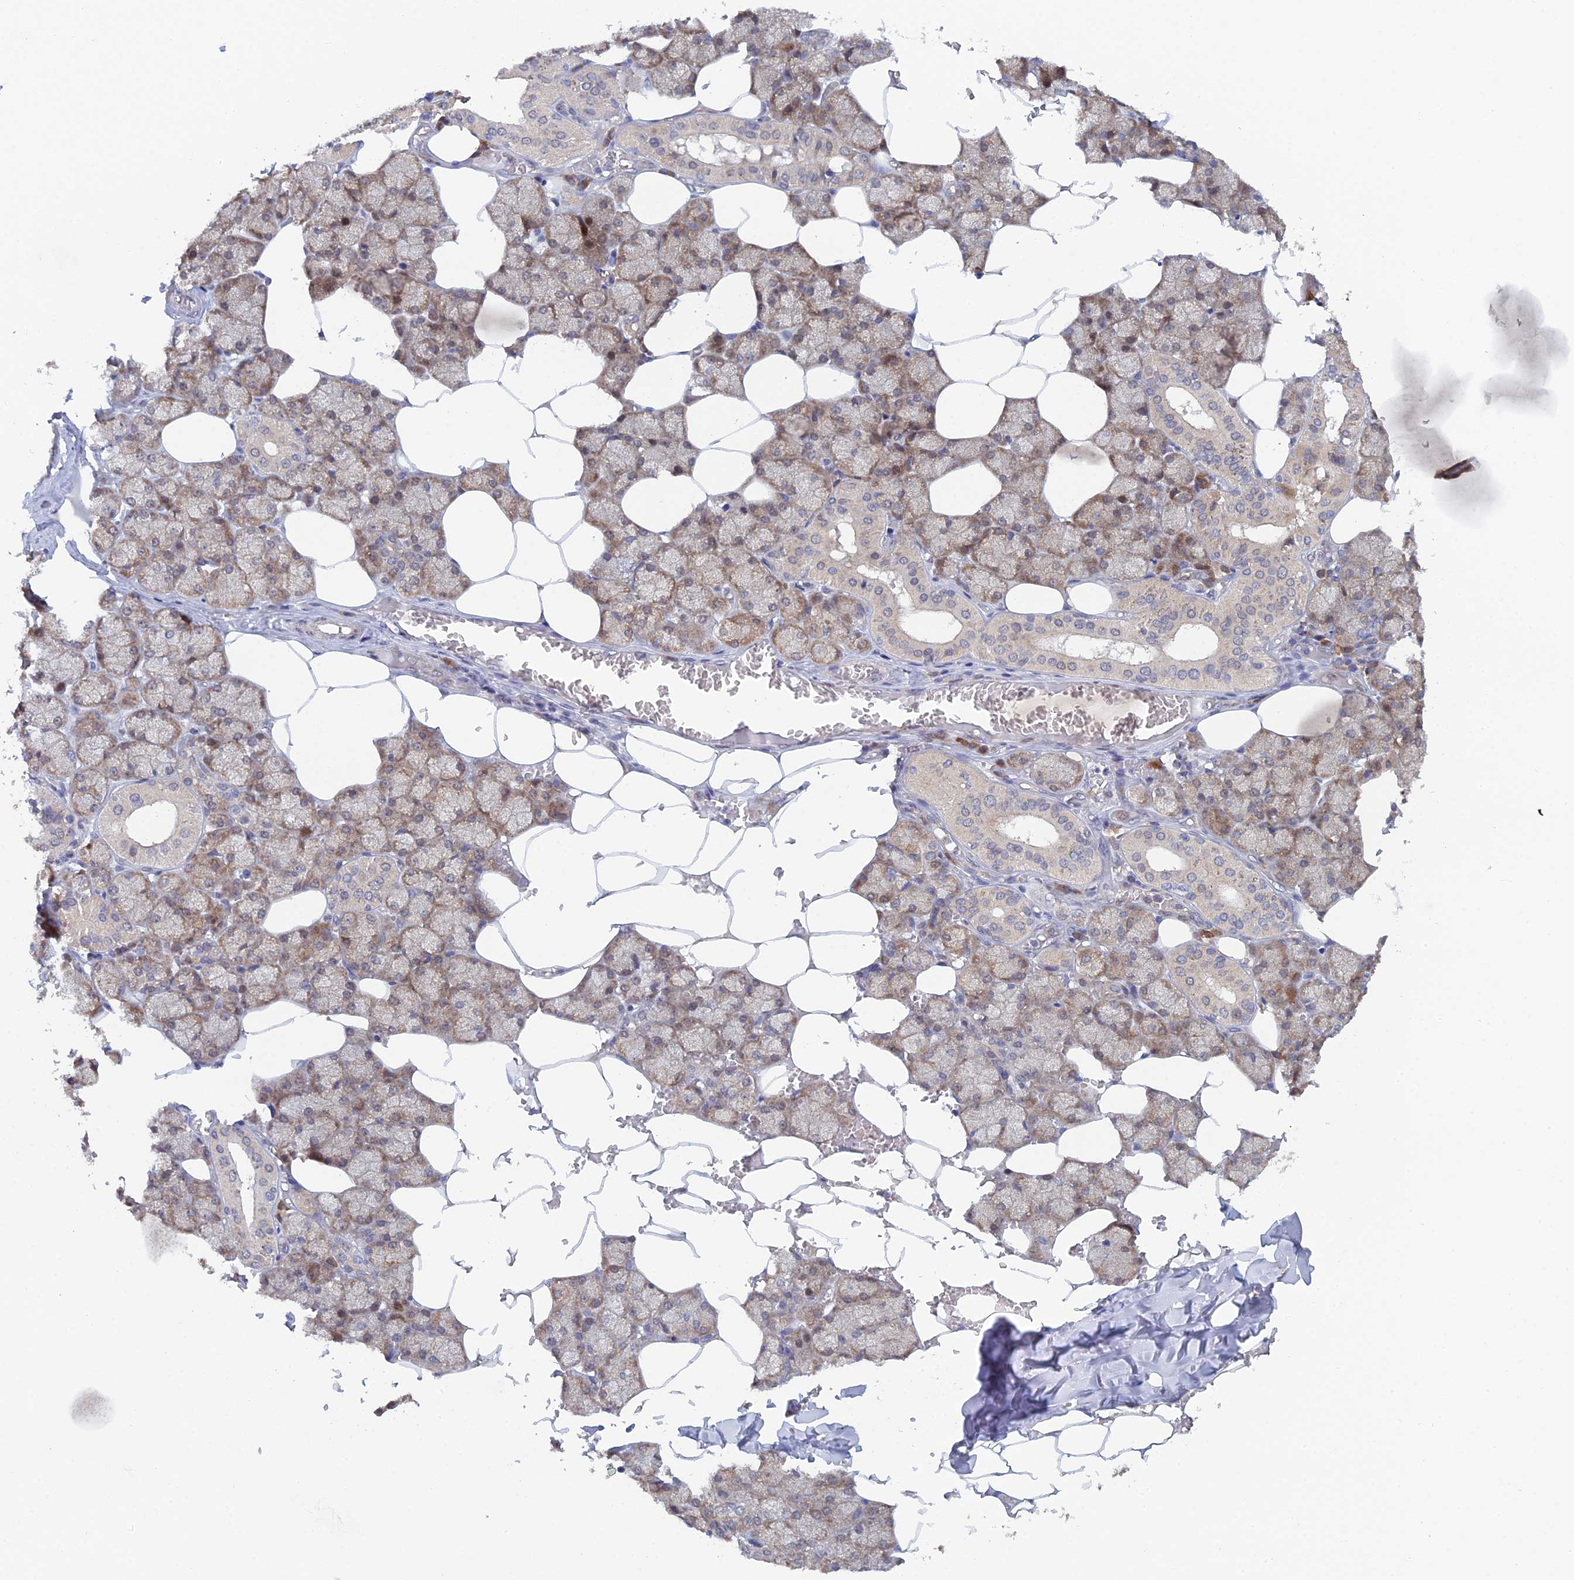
{"staining": {"intensity": "moderate", "quantity": "25%-75%", "location": "cytoplasmic/membranous,nuclear"}, "tissue": "salivary gland", "cell_type": "Glandular cells", "image_type": "normal", "snomed": [{"axis": "morphology", "description": "Normal tissue, NOS"}, {"axis": "topography", "description": "Salivary gland"}], "caption": "Immunohistochemistry (DAB) staining of normal salivary gland exhibits moderate cytoplasmic/membranous,nuclear protein positivity in about 25%-75% of glandular cells.", "gene": "SRA1", "patient": {"sex": "male", "age": 62}}